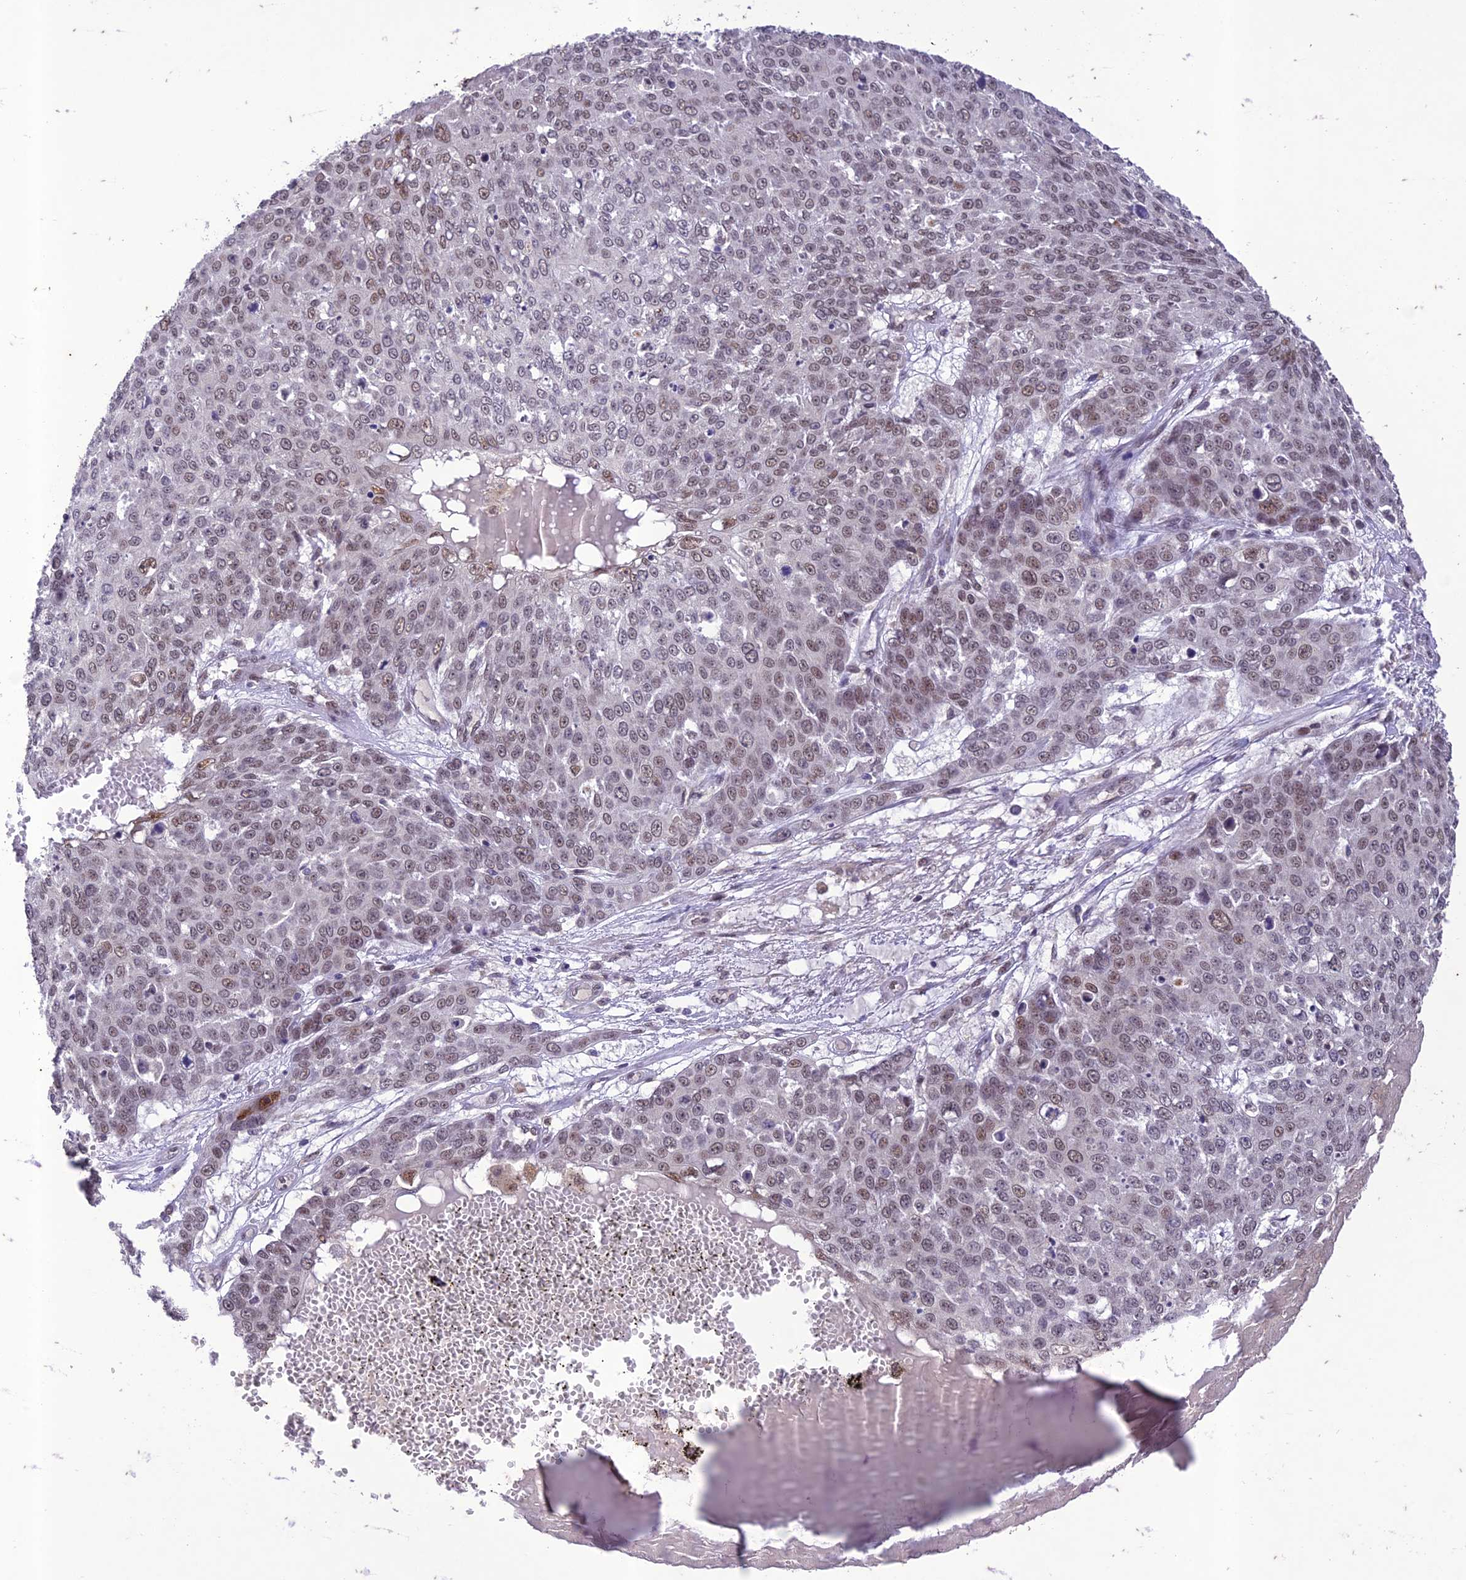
{"staining": {"intensity": "weak", "quantity": "25%-75%", "location": "nuclear"}, "tissue": "skin cancer", "cell_type": "Tumor cells", "image_type": "cancer", "snomed": [{"axis": "morphology", "description": "Squamous cell carcinoma, NOS"}, {"axis": "topography", "description": "Skin"}], "caption": "Tumor cells demonstrate weak nuclear expression in about 25%-75% of cells in skin cancer. (brown staining indicates protein expression, while blue staining denotes nuclei).", "gene": "POP4", "patient": {"sex": "male", "age": 71}}